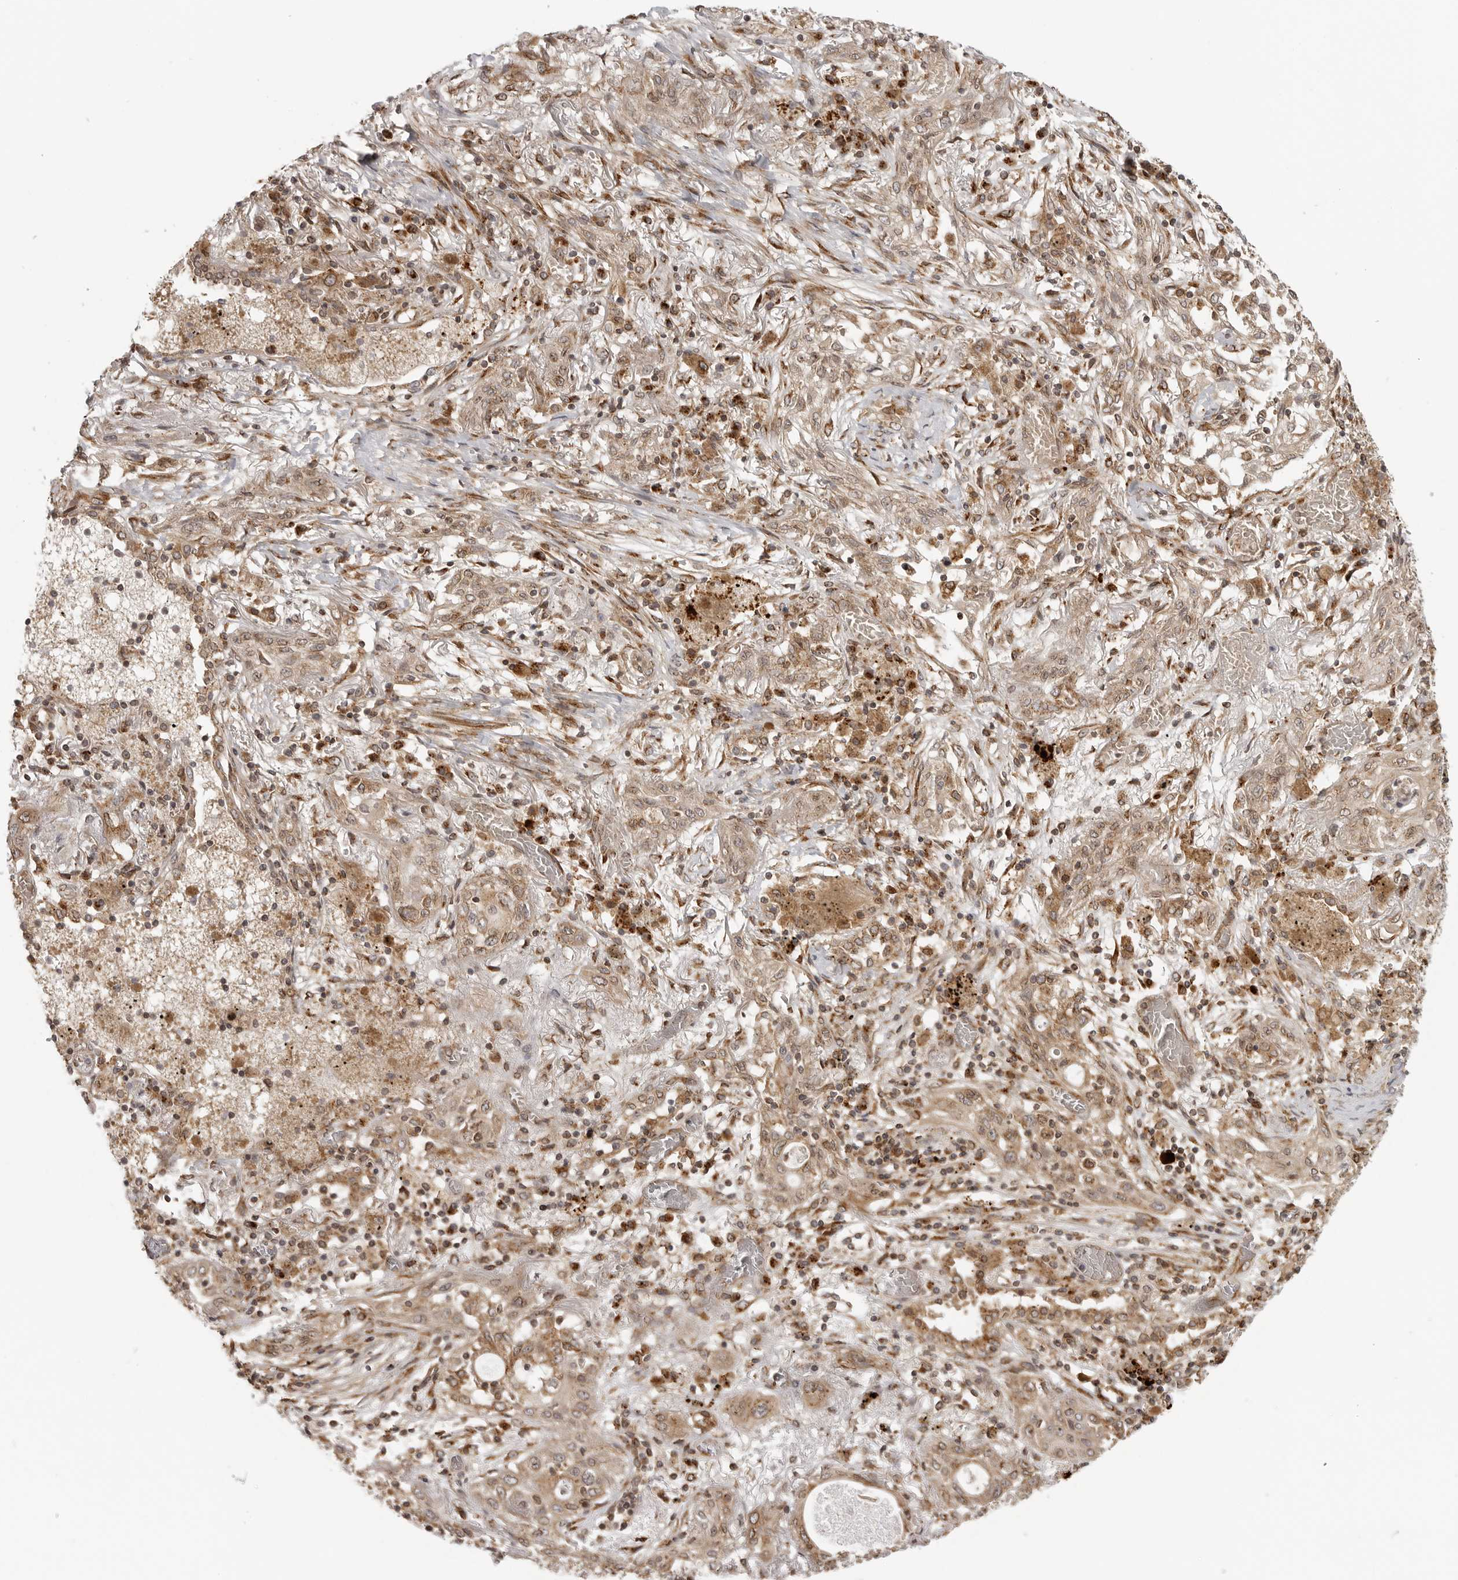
{"staining": {"intensity": "weak", "quantity": ">75%", "location": "cytoplasmic/membranous,nuclear"}, "tissue": "lung cancer", "cell_type": "Tumor cells", "image_type": "cancer", "snomed": [{"axis": "morphology", "description": "Squamous cell carcinoma, NOS"}, {"axis": "topography", "description": "Lung"}], "caption": "High-magnification brightfield microscopy of lung squamous cell carcinoma stained with DAB (3,3'-diaminobenzidine) (brown) and counterstained with hematoxylin (blue). tumor cells exhibit weak cytoplasmic/membranous and nuclear positivity is seen in approximately>75% of cells.", "gene": "COPA", "patient": {"sex": "female", "age": 47}}